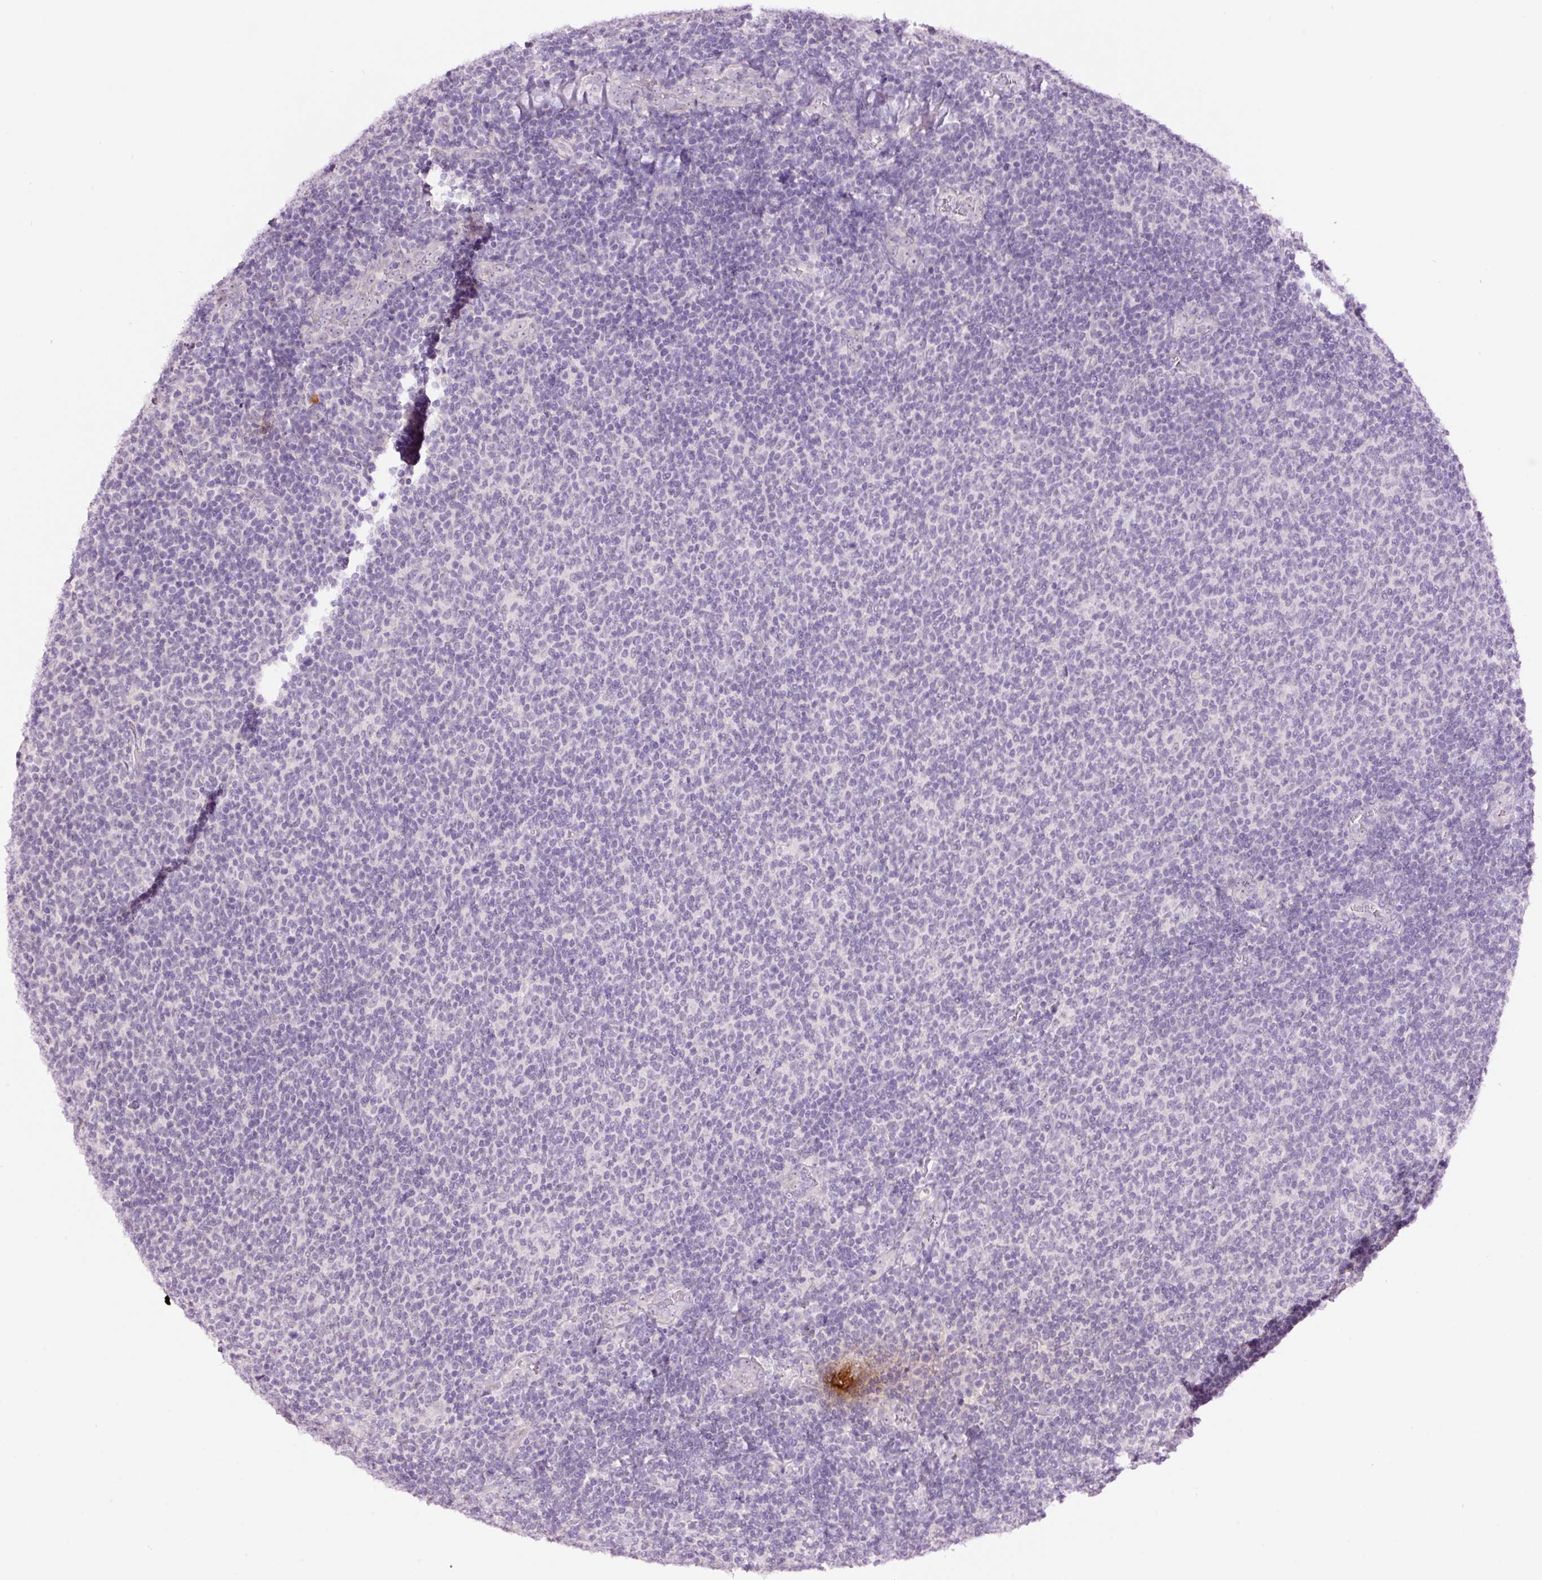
{"staining": {"intensity": "negative", "quantity": "none", "location": "none"}, "tissue": "lymphoma", "cell_type": "Tumor cells", "image_type": "cancer", "snomed": [{"axis": "morphology", "description": "Malignant lymphoma, non-Hodgkin's type, Low grade"}, {"axis": "topography", "description": "Lymph node"}], "caption": "Immunohistochemistry histopathology image of neoplastic tissue: lymphoma stained with DAB exhibits no significant protein staining in tumor cells.", "gene": "GCG", "patient": {"sex": "male", "age": 52}}